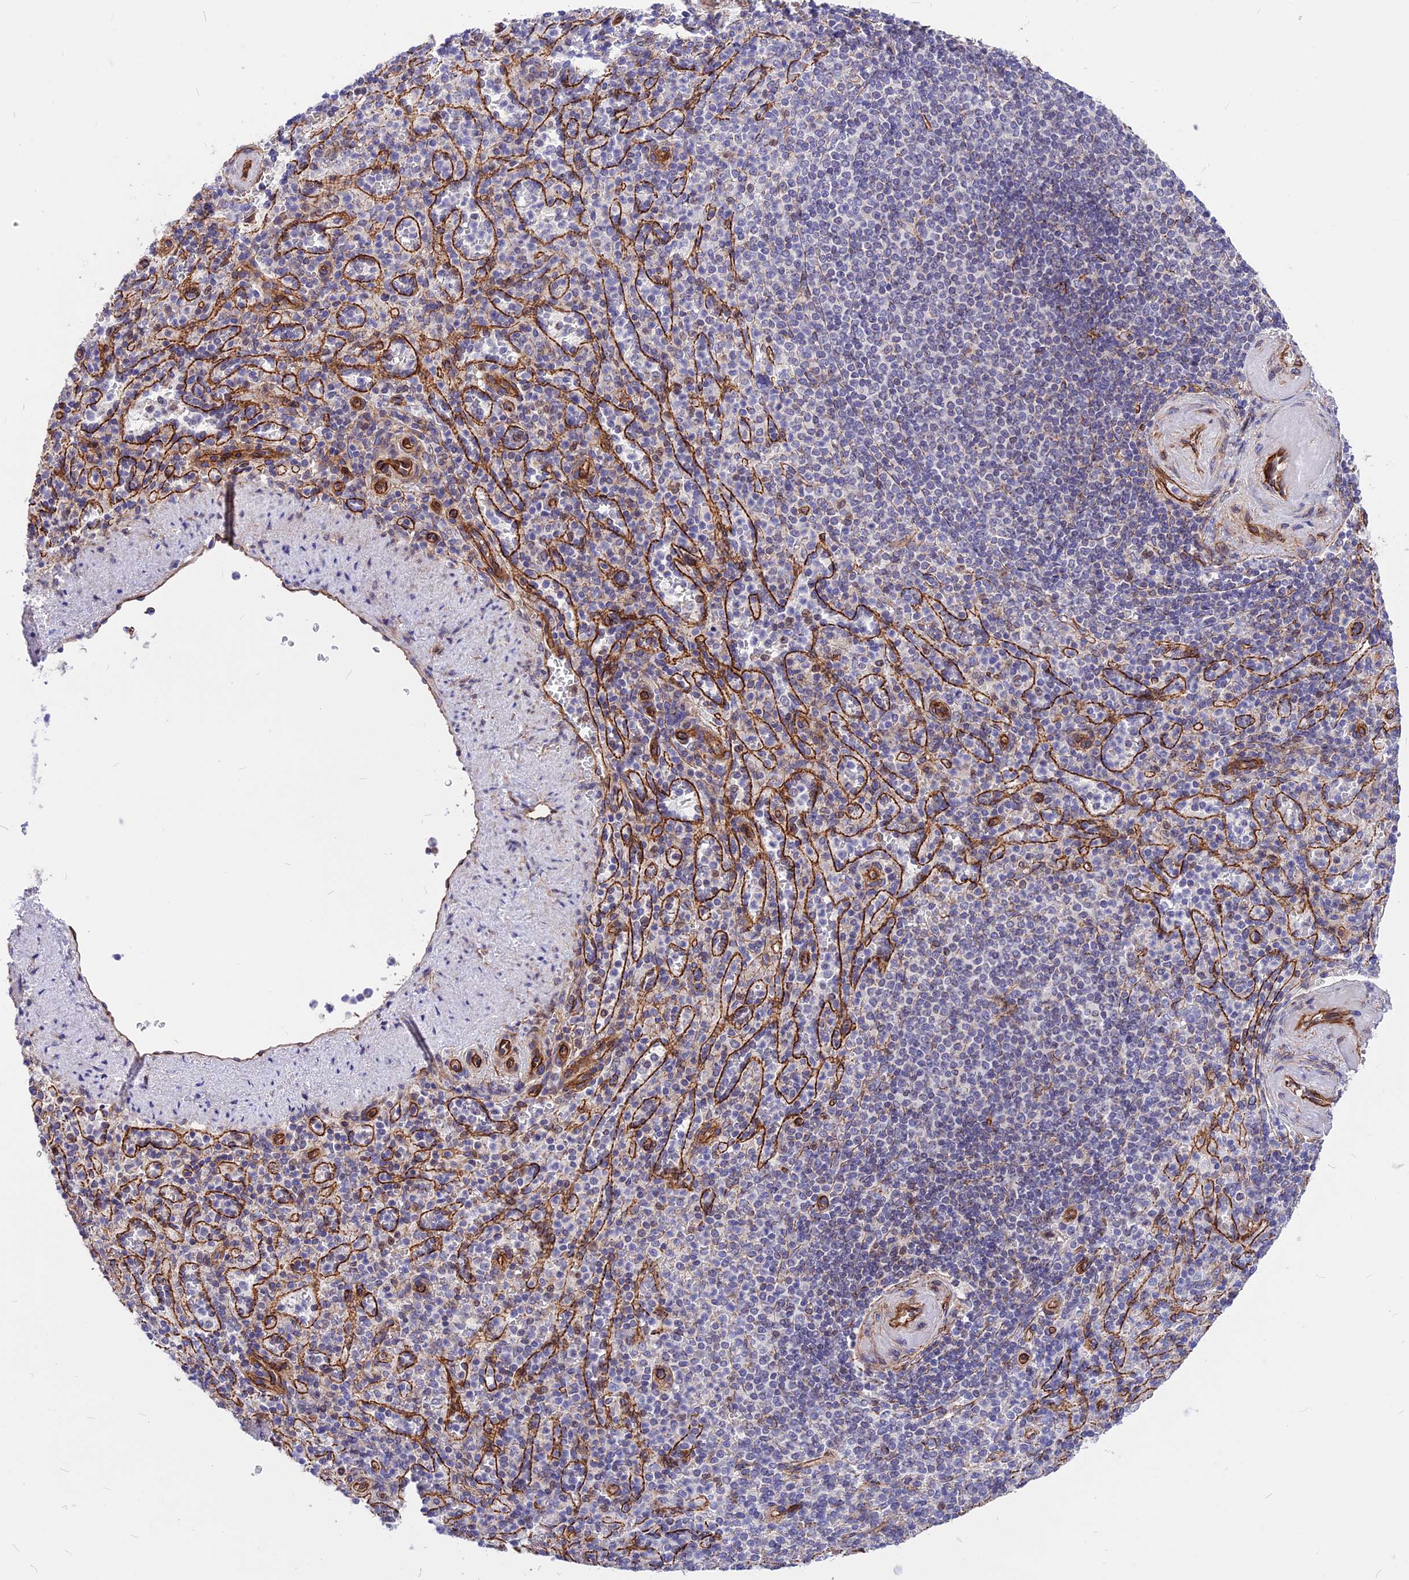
{"staining": {"intensity": "negative", "quantity": "none", "location": "none"}, "tissue": "spleen", "cell_type": "Cells in red pulp", "image_type": "normal", "snomed": [{"axis": "morphology", "description": "Normal tissue, NOS"}, {"axis": "topography", "description": "Spleen"}], "caption": "Immunohistochemical staining of benign human spleen shows no significant staining in cells in red pulp. (Stains: DAB (3,3'-diaminobenzidine) immunohistochemistry (IHC) with hematoxylin counter stain, Microscopy: brightfield microscopy at high magnification).", "gene": "R3HDM4", "patient": {"sex": "female", "age": 74}}